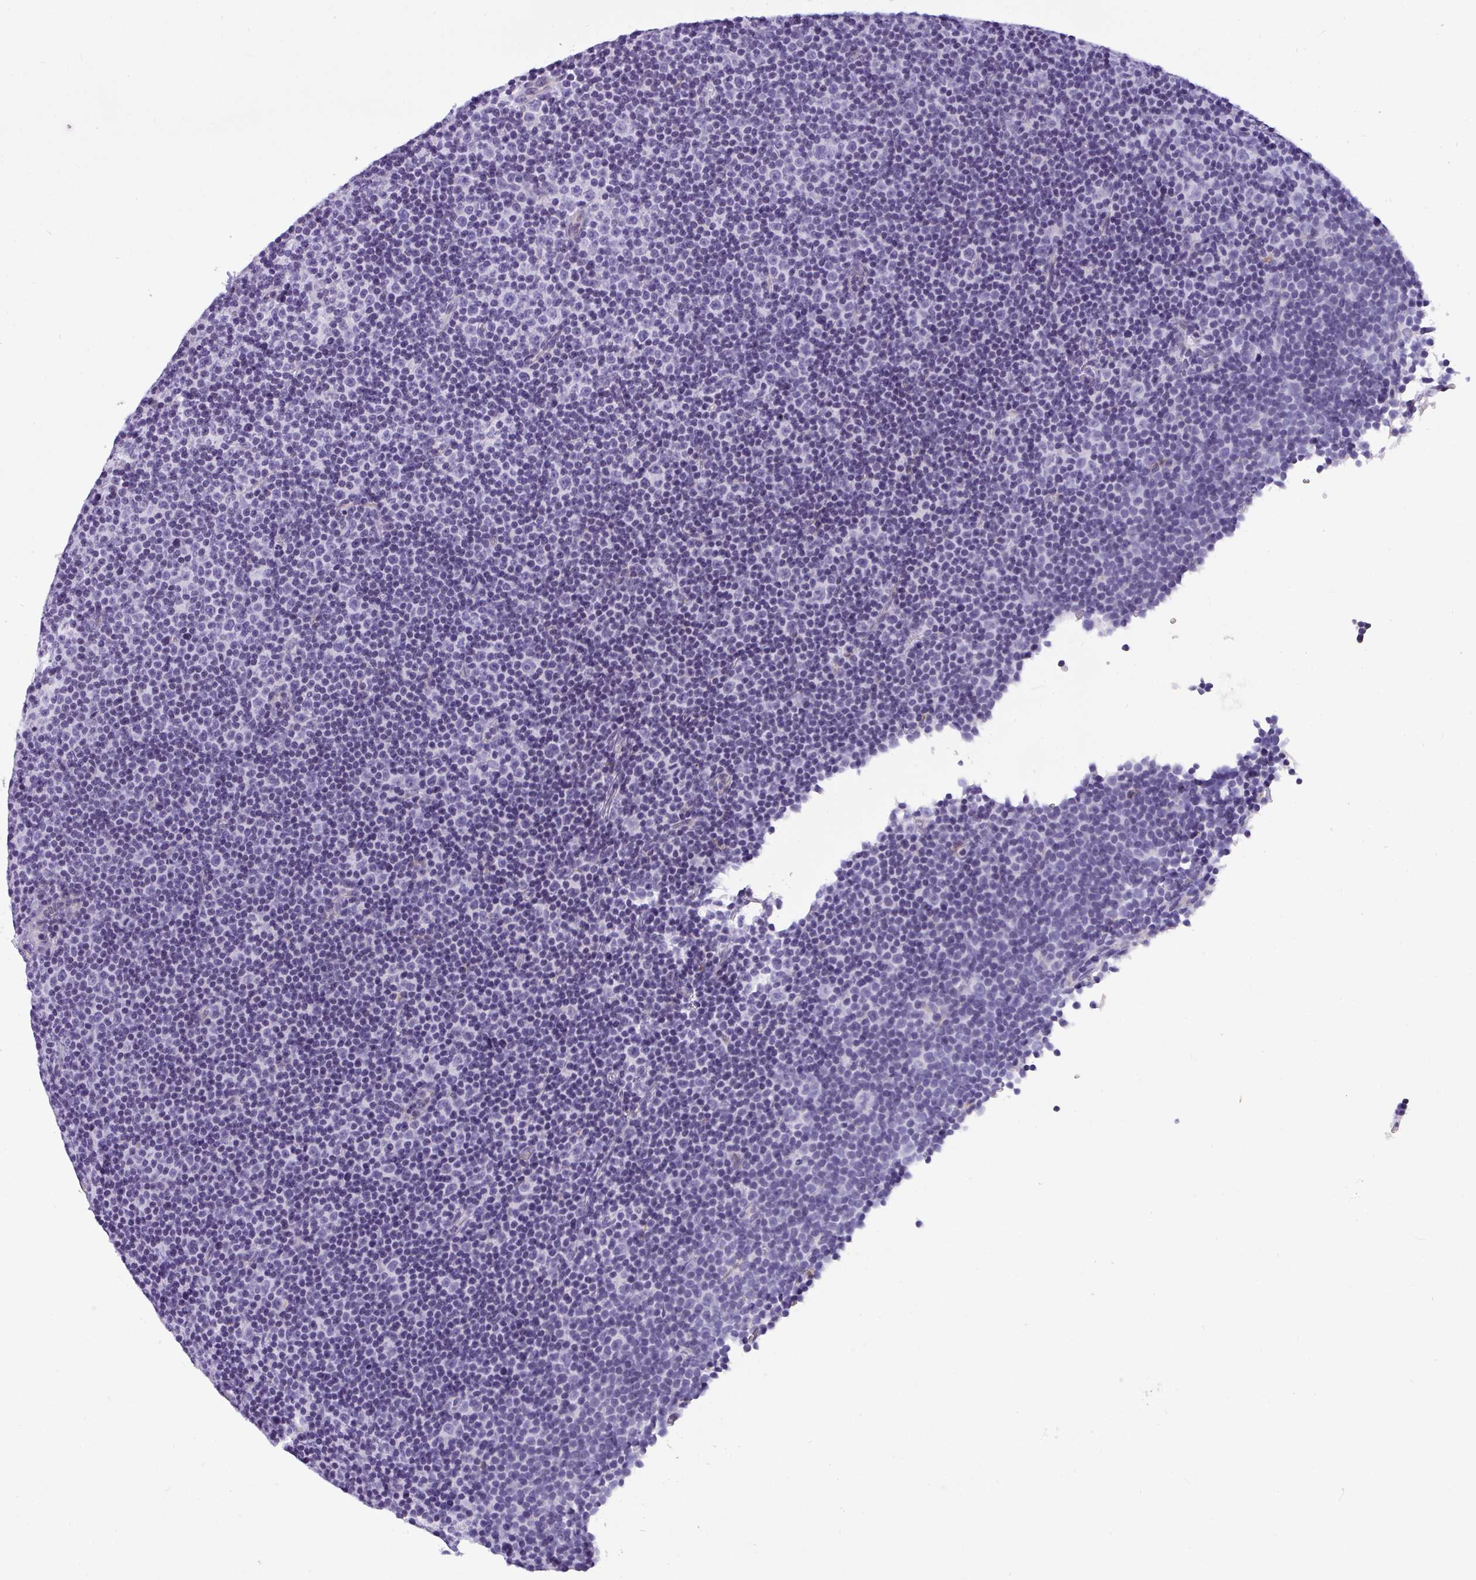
{"staining": {"intensity": "negative", "quantity": "none", "location": "none"}, "tissue": "lymphoma", "cell_type": "Tumor cells", "image_type": "cancer", "snomed": [{"axis": "morphology", "description": "Malignant lymphoma, non-Hodgkin's type, Low grade"}, {"axis": "topography", "description": "Lymph node"}], "caption": "Lymphoma was stained to show a protein in brown. There is no significant expression in tumor cells. (DAB immunohistochemistry (IHC) with hematoxylin counter stain).", "gene": "MUC21", "patient": {"sex": "female", "age": 67}}